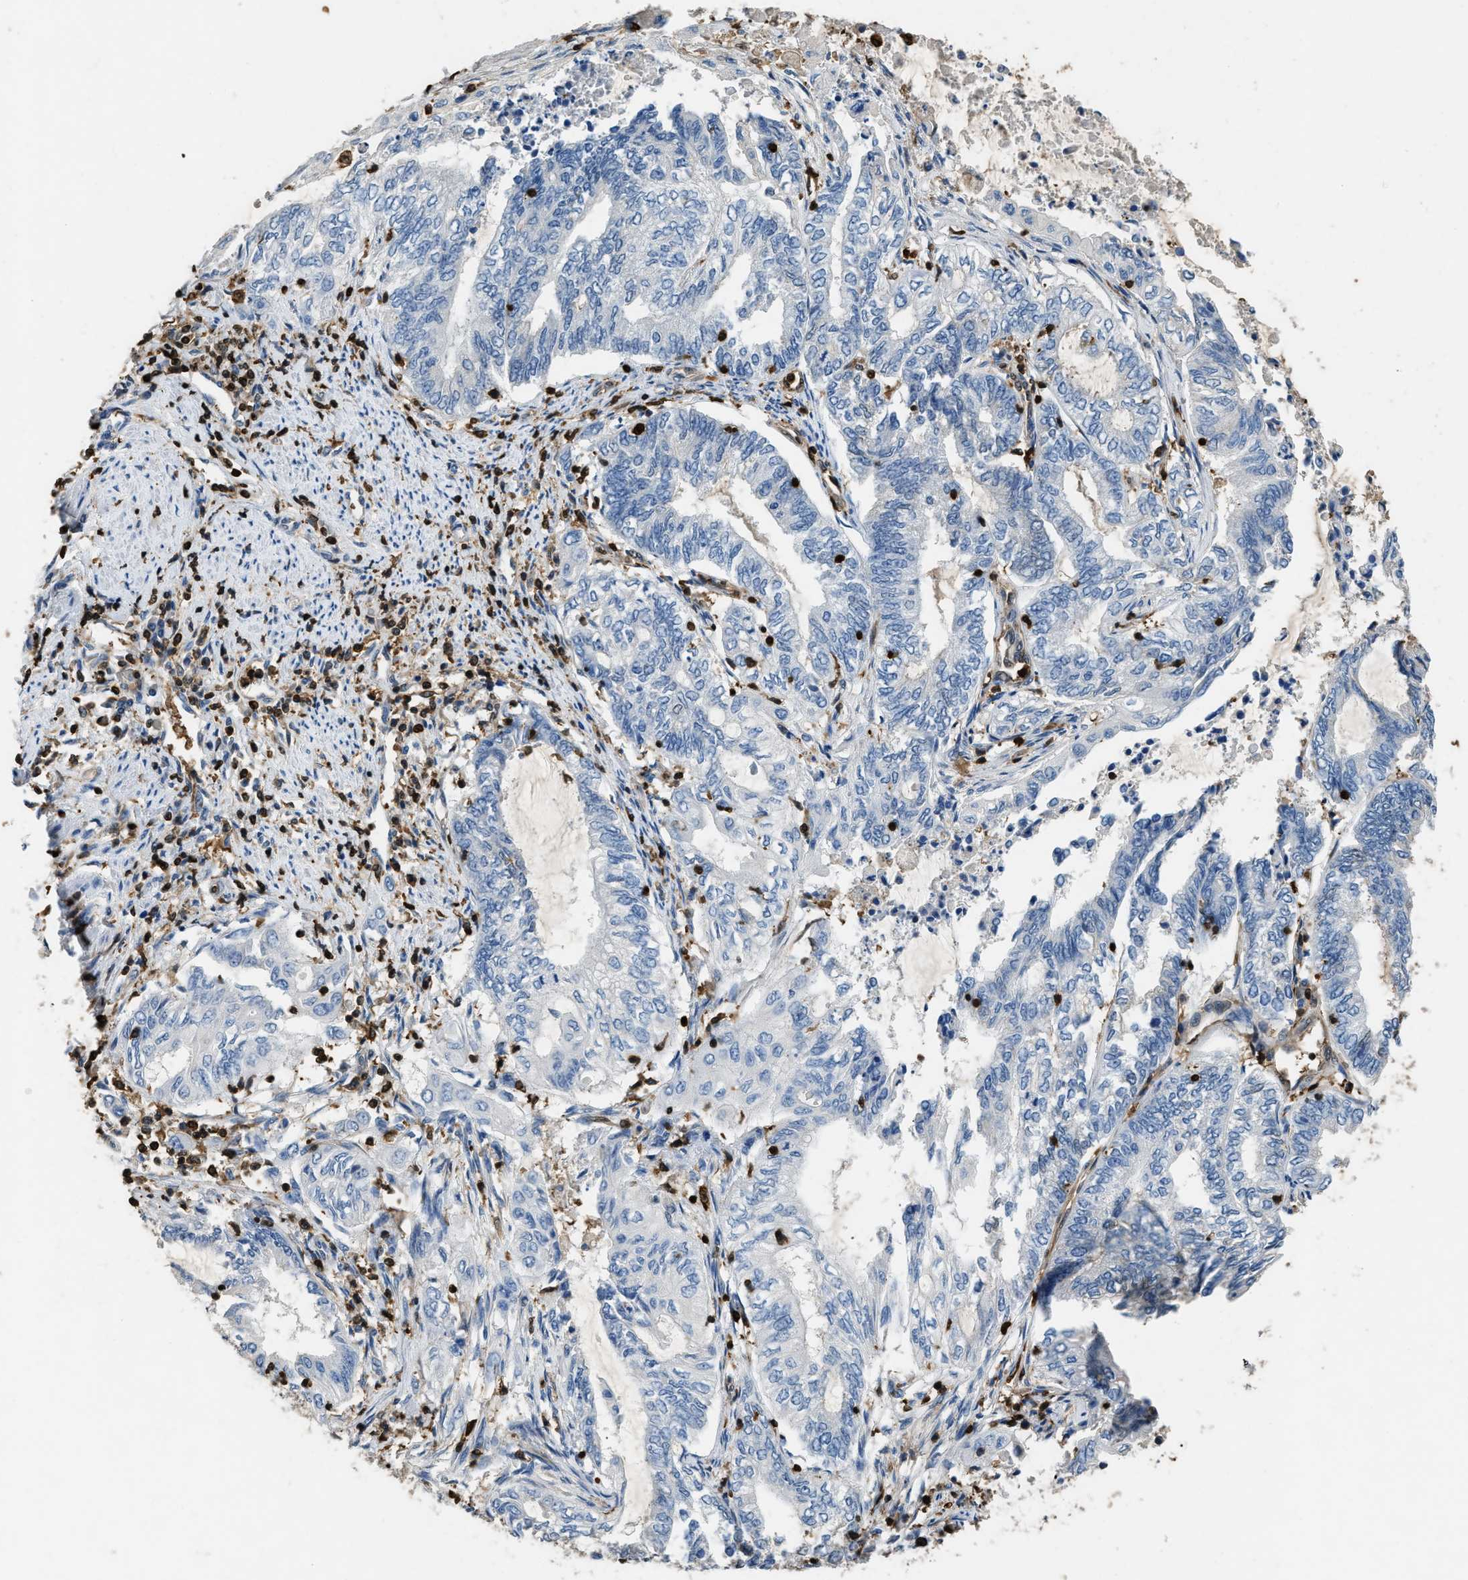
{"staining": {"intensity": "negative", "quantity": "none", "location": "none"}, "tissue": "endometrial cancer", "cell_type": "Tumor cells", "image_type": "cancer", "snomed": [{"axis": "morphology", "description": "Adenocarcinoma, NOS"}, {"axis": "topography", "description": "Uterus"}, {"axis": "topography", "description": "Endometrium"}], "caption": "This is an IHC image of adenocarcinoma (endometrial). There is no staining in tumor cells.", "gene": "ARHGDIB", "patient": {"sex": "female", "age": 70}}